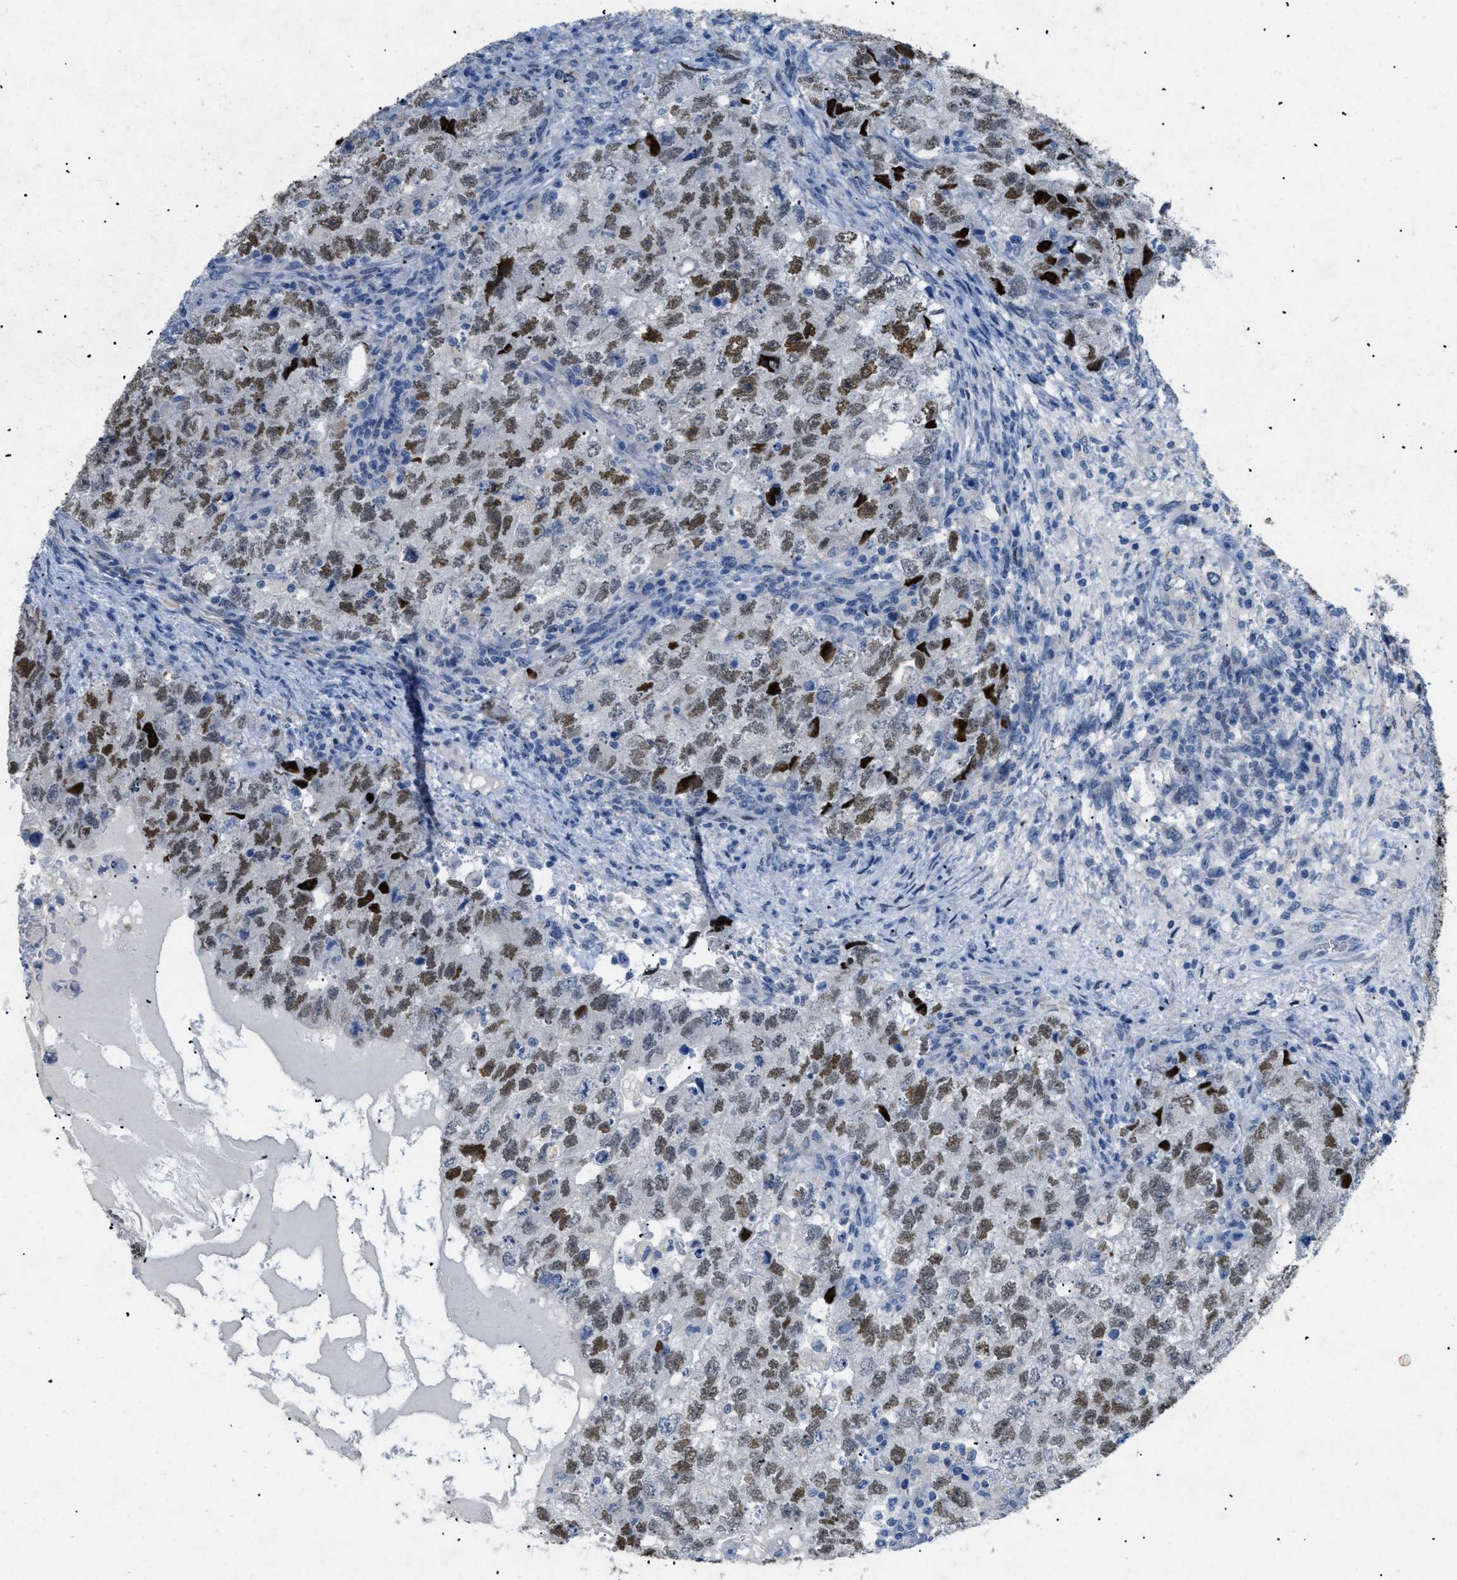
{"staining": {"intensity": "moderate", "quantity": ">75%", "location": "nuclear"}, "tissue": "testis cancer", "cell_type": "Tumor cells", "image_type": "cancer", "snomed": [{"axis": "morphology", "description": "Carcinoma, Embryonal, NOS"}, {"axis": "topography", "description": "Testis"}], "caption": "Protein staining of testis embryonal carcinoma tissue demonstrates moderate nuclear expression in about >75% of tumor cells.", "gene": "TASOR", "patient": {"sex": "male", "age": 36}}